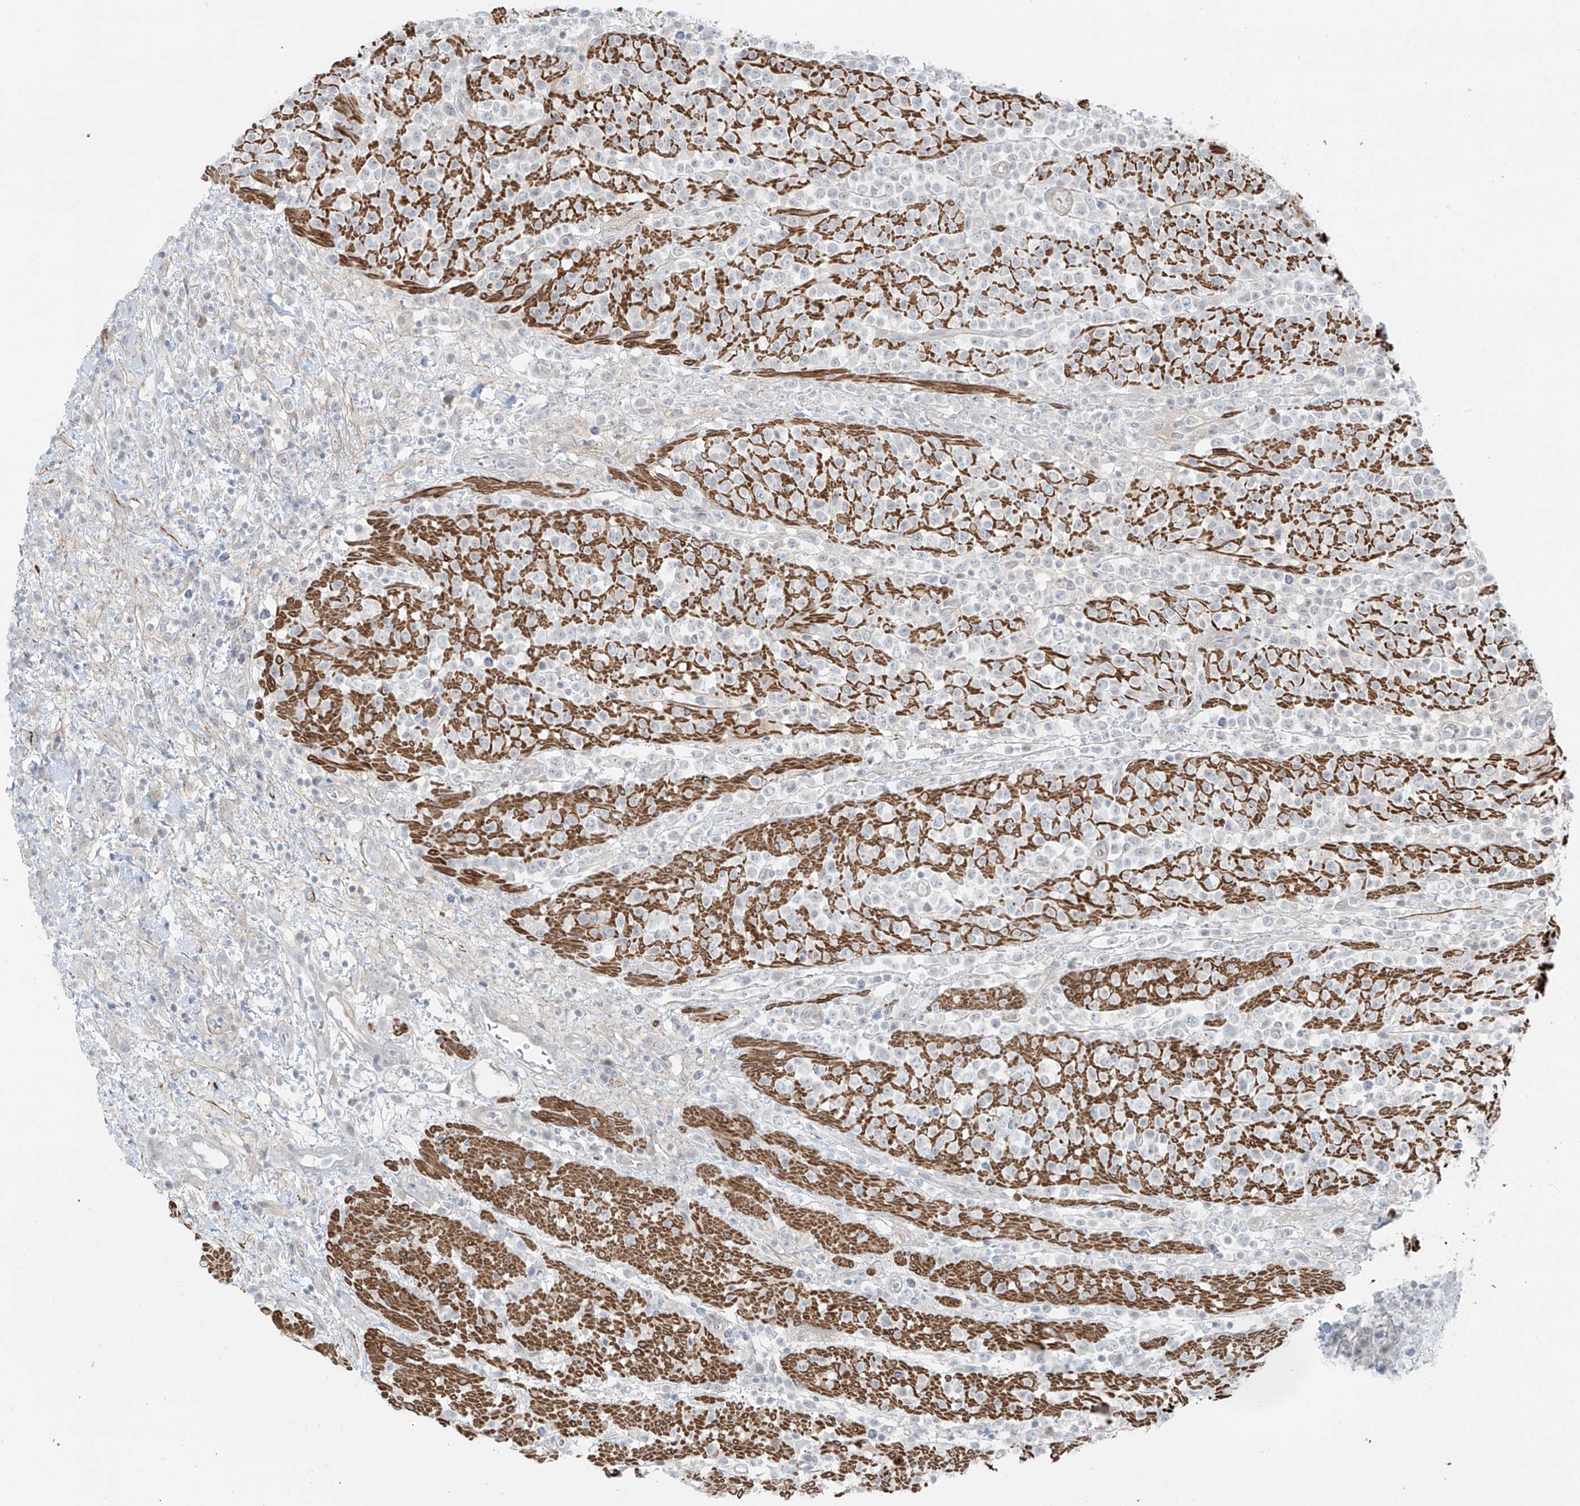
{"staining": {"intensity": "negative", "quantity": "none", "location": "none"}, "tissue": "lymphoma", "cell_type": "Tumor cells", "image_type": "cancer", "snomed": [{"axis": "morphology", "description": "Malignant lymphoma, non-Hodgkin's type, High grade"}, {"axis": "topography", "description": "Colon"}], "caption": "Tumor cells are negative for protein expression in human malignant lymphoma, non-Hodgkin's type (high-grade).", "gene": "RASGEF1A", "patient": {"sex": "female", "age": 53}}